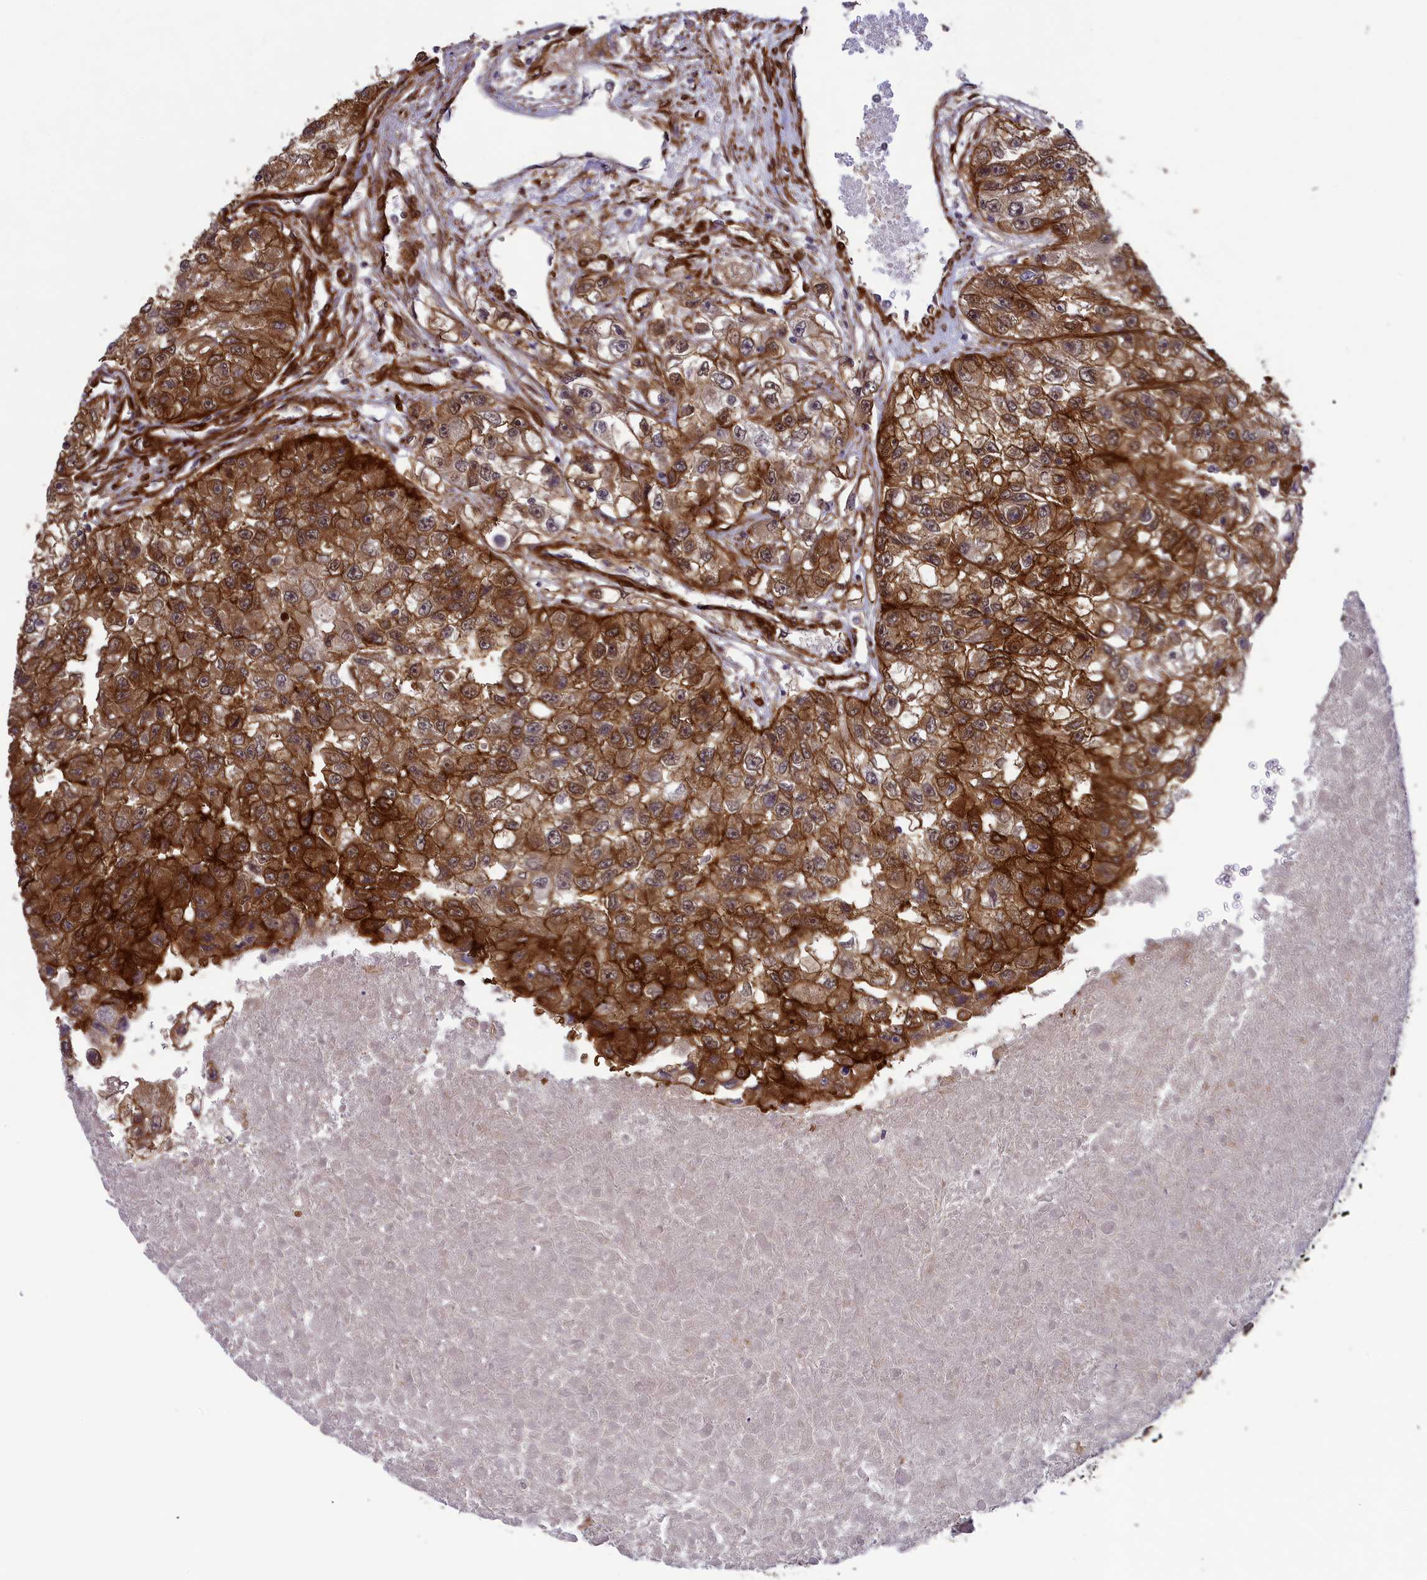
{"staining": {"intensity": "strong", "quantity": ">75%", "location": "cytoplasmic/membranous,nuclear"}, "tissue": "renal cancer", "cell_type": "Tumor cells", "image_type": "cancer", "snomed": [{"axis": "morphology", "description": "Adenocarcinoma, NOS"}, {"axis": "topography", "description": "Kidney"}], "caption": "Tumor cells demonstrate high levels of strong cytoplasmic/membranous and nuclear positivity in approximately >75% of cells in adenocarcinoma (renal). The staining is performed using DAB (3,3'-diaminobenzidine) brown chromogen to label protein expression. The nuclei are counter-stained blue using hematoxylin.", "gene": "TNS1", "patient": {"sex": "male", "age": 63}}